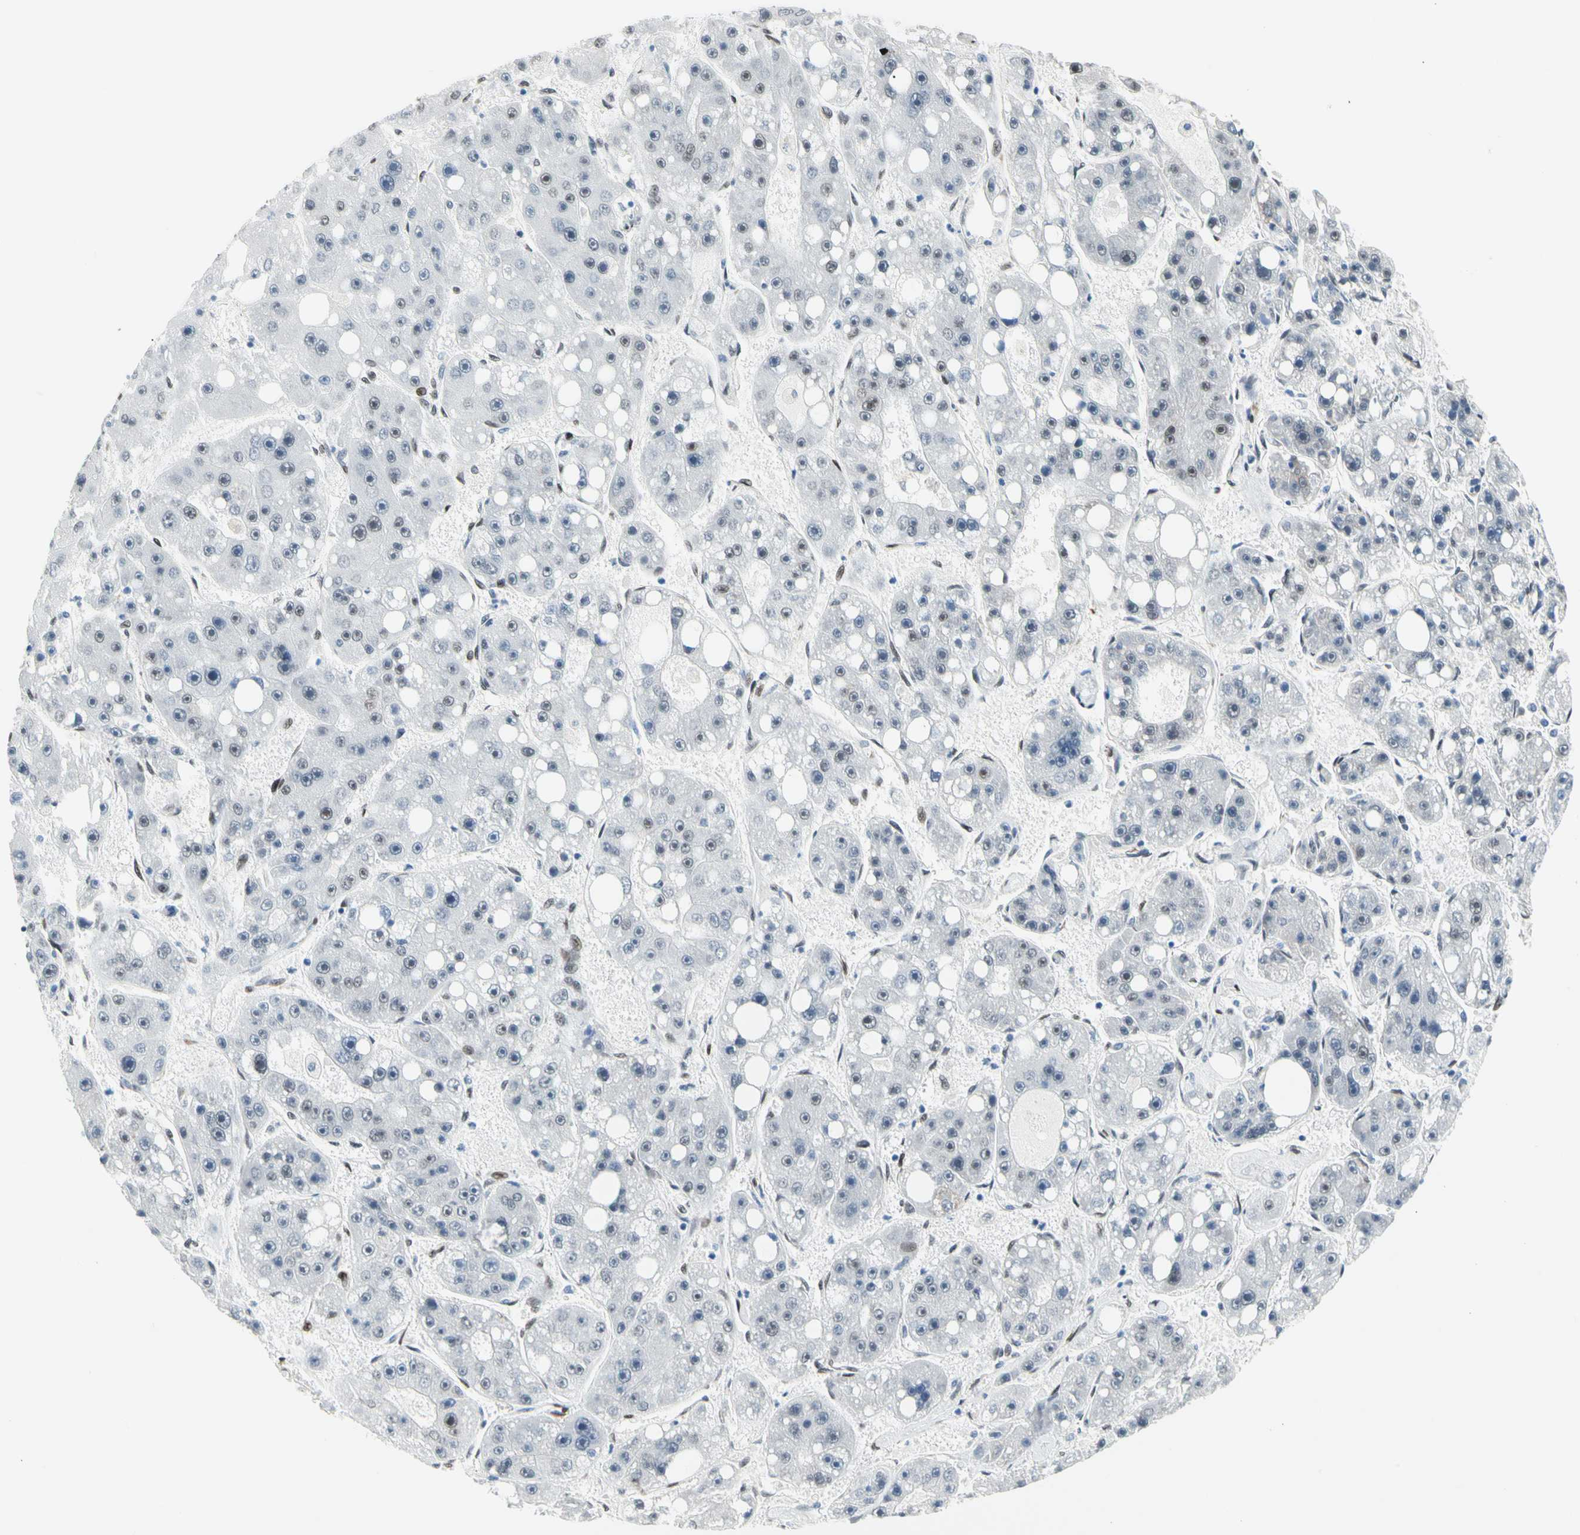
{"staining": {"intensity": "weak", "quantity": "<25%", "location": "nuclear"}, "tissue": "liver cancer", "cell_type": "Tumor cells", "image_type": "cancer", "snomed": [{"axis": "morphology", "description": "Carcinoma, Hepatocellular, NOS"}, {"axis": "topography", "description": "Liver"}], "caption": "Tumor cells are negative for brown protein staining in liver cancer (hepatocellular carcinoma).", "gene": "NFIA", "patient": {"sex": "female", "age": 61}}